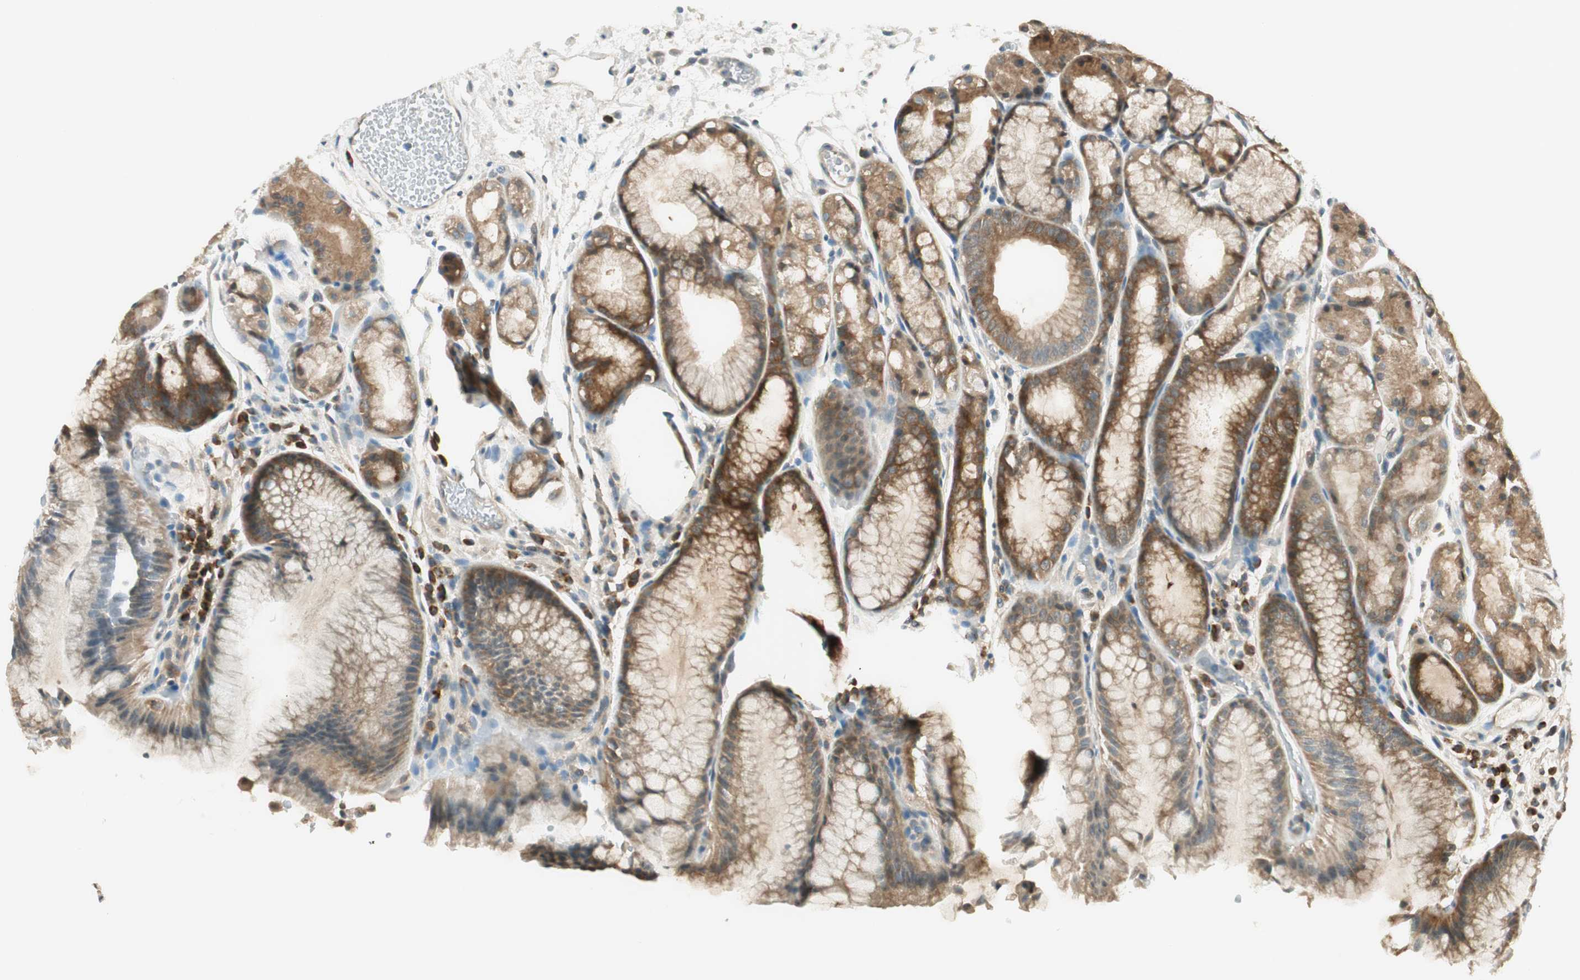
{"staining": {"intensity": "weak", "quantity": ">75%", "location": "cytoplasmic/membranous"}, "tissue": "stomach", "cell_type": "Glandular cells", "image_type": "normal", "snomed": [{"axis": "morphology", "description": "Normal tissue, NOS"}, {"axis": "topography", "description": "Stomach, upper"}], "caption": "This image demonstrates immunohistochemistry (IHC) staining of benign human stomach, with low weak cytoplasmic/membranous staining in approximately >75% of glandular cells.", "gene": "IPO5", "patient": {"sex": "male", "age": 72}}